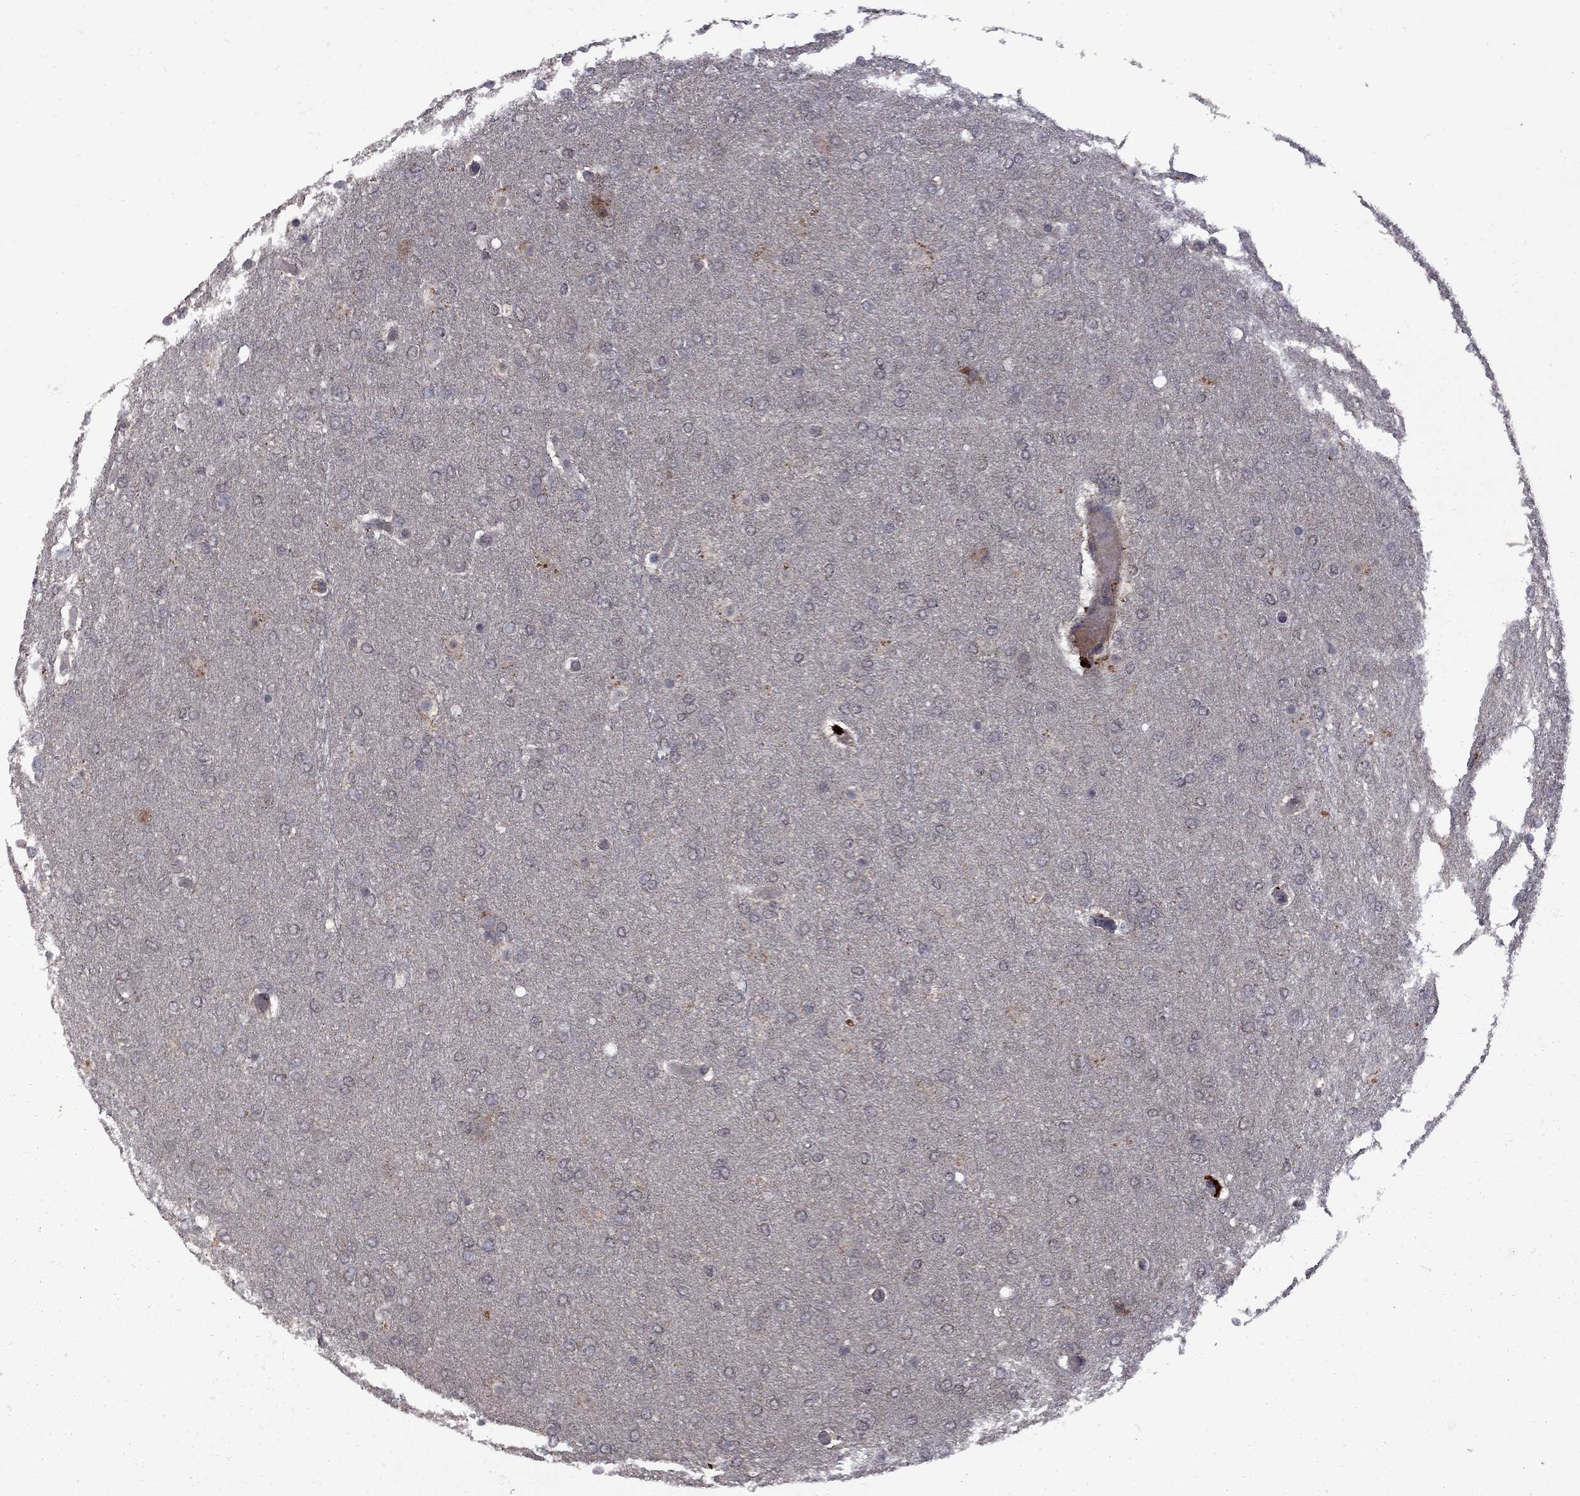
{"staining": {"intensity": "negative", "quantity": "none", "location": "none"}, "tissue": "glioma", "cell_type": "Tumor cells", "image_type": "cancer", "snomed": [{"axis": "morphology", "description": "Glioma, malignant, High grade"}, {"axis": "topography", "description": "Brain"}], "caption": "Immunohistochemistry (IHC) histopathology image of neoplastic tissue: glioma stained with DAB exhibits no significant protein positivity in tumor cells.", "gene": "IPP", "patient": {"sex": "female", "age": 61}}